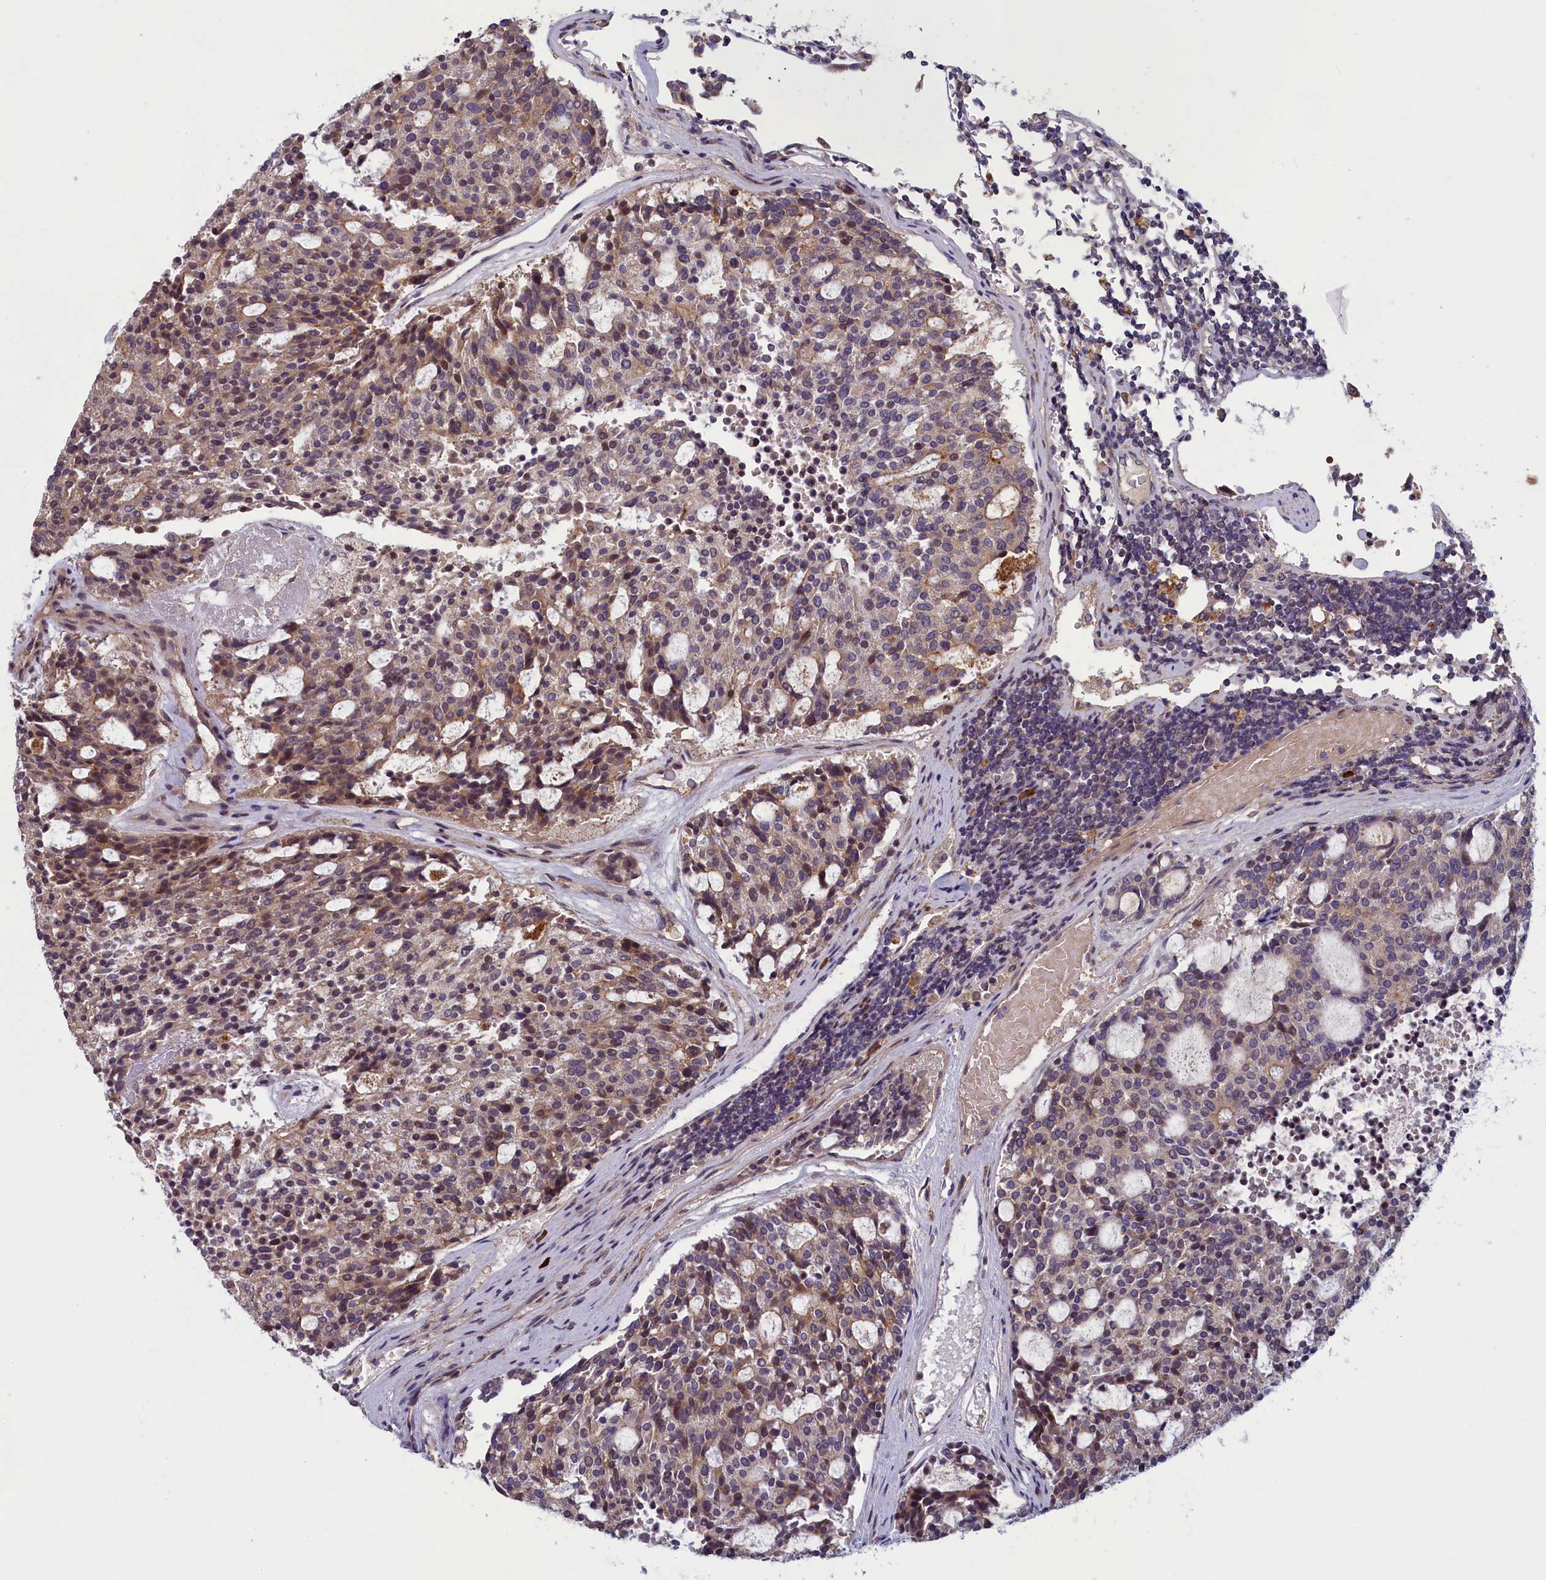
{"staining": {"intensity": "moderate", "quantity": ">75%", "location": "cytoplasmic/membranous"}, "tissue": "carcinoid", "cell_type": "Tumor cells", "image_type": "cancer", "snomed": [{"axis": "morphology", "description": "Carcinoid, malignant, NOS"}, {"axis": "topography", "description": "Pancreas"}], "caption": "Brown immunohistochemical staining in human malignant carcinoid reveals moderate cytoplasmic/membranous positivity in approximately >75% of tumor cells. Nuclei are stained in blue.", "gene": "NUDT6", "patient": {"sex": "female", "age": 54}}